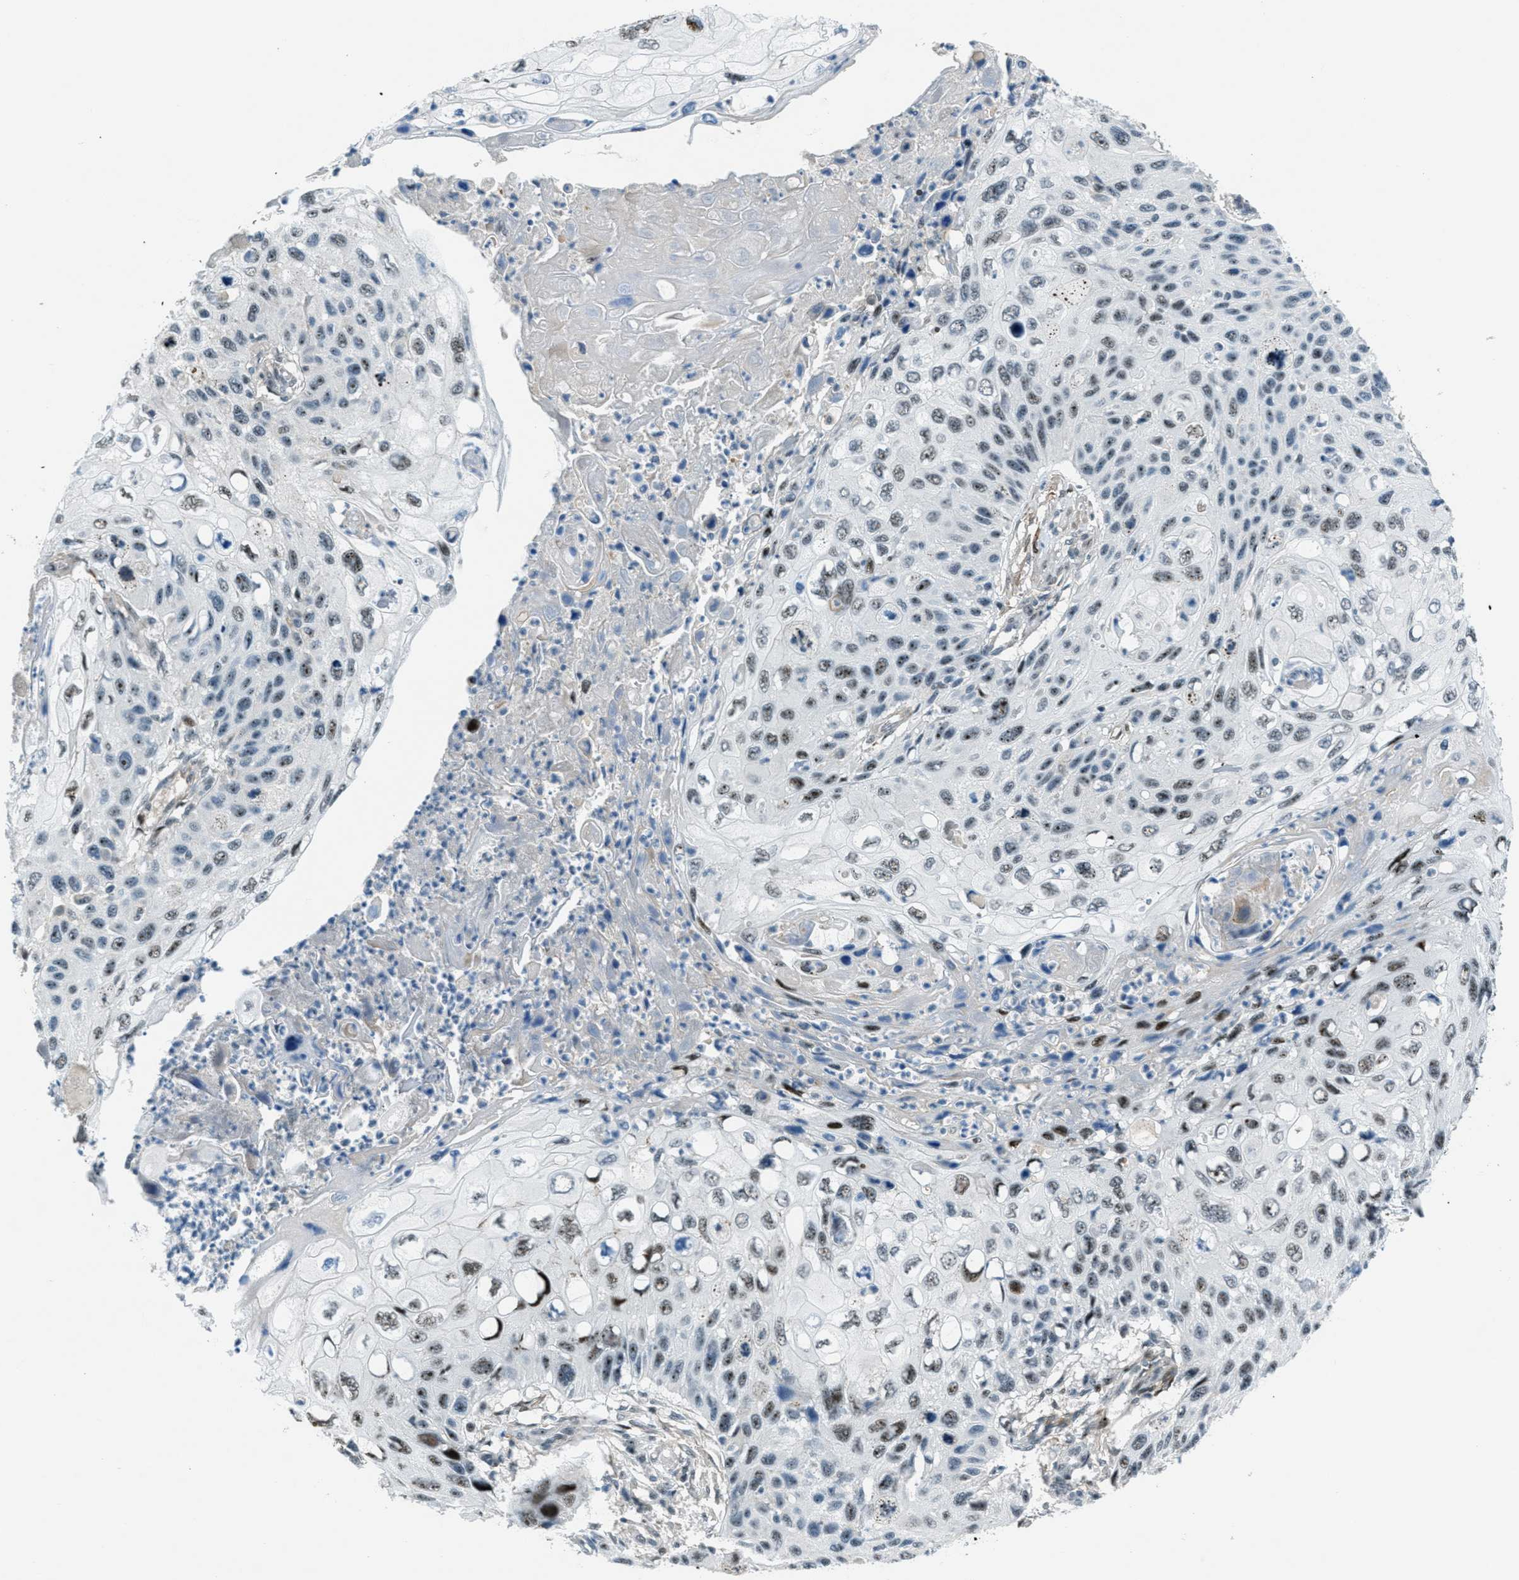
{"staining": {"intensity": "moderate", "quantity": ">75%", "location": "nuclear"}, "tissue": "cervical cancer", "cell_type": "Tumor cells", "image_type": "cancer", "snomed": [{"axis": "morphology", "description": "Squamous cell carcinoma, NOS"}, {"axis": "topography", "description": "Cervix"}], "caption": "Approximately >75% of tumor cells in cervical cancer (squamous cell carcinoma) show moderate nuclear protein positivity as visualized by brown immunohistochemical staining.", "gene": "ZDHHC23", "patient": {"sex": "female", "age": 70}}